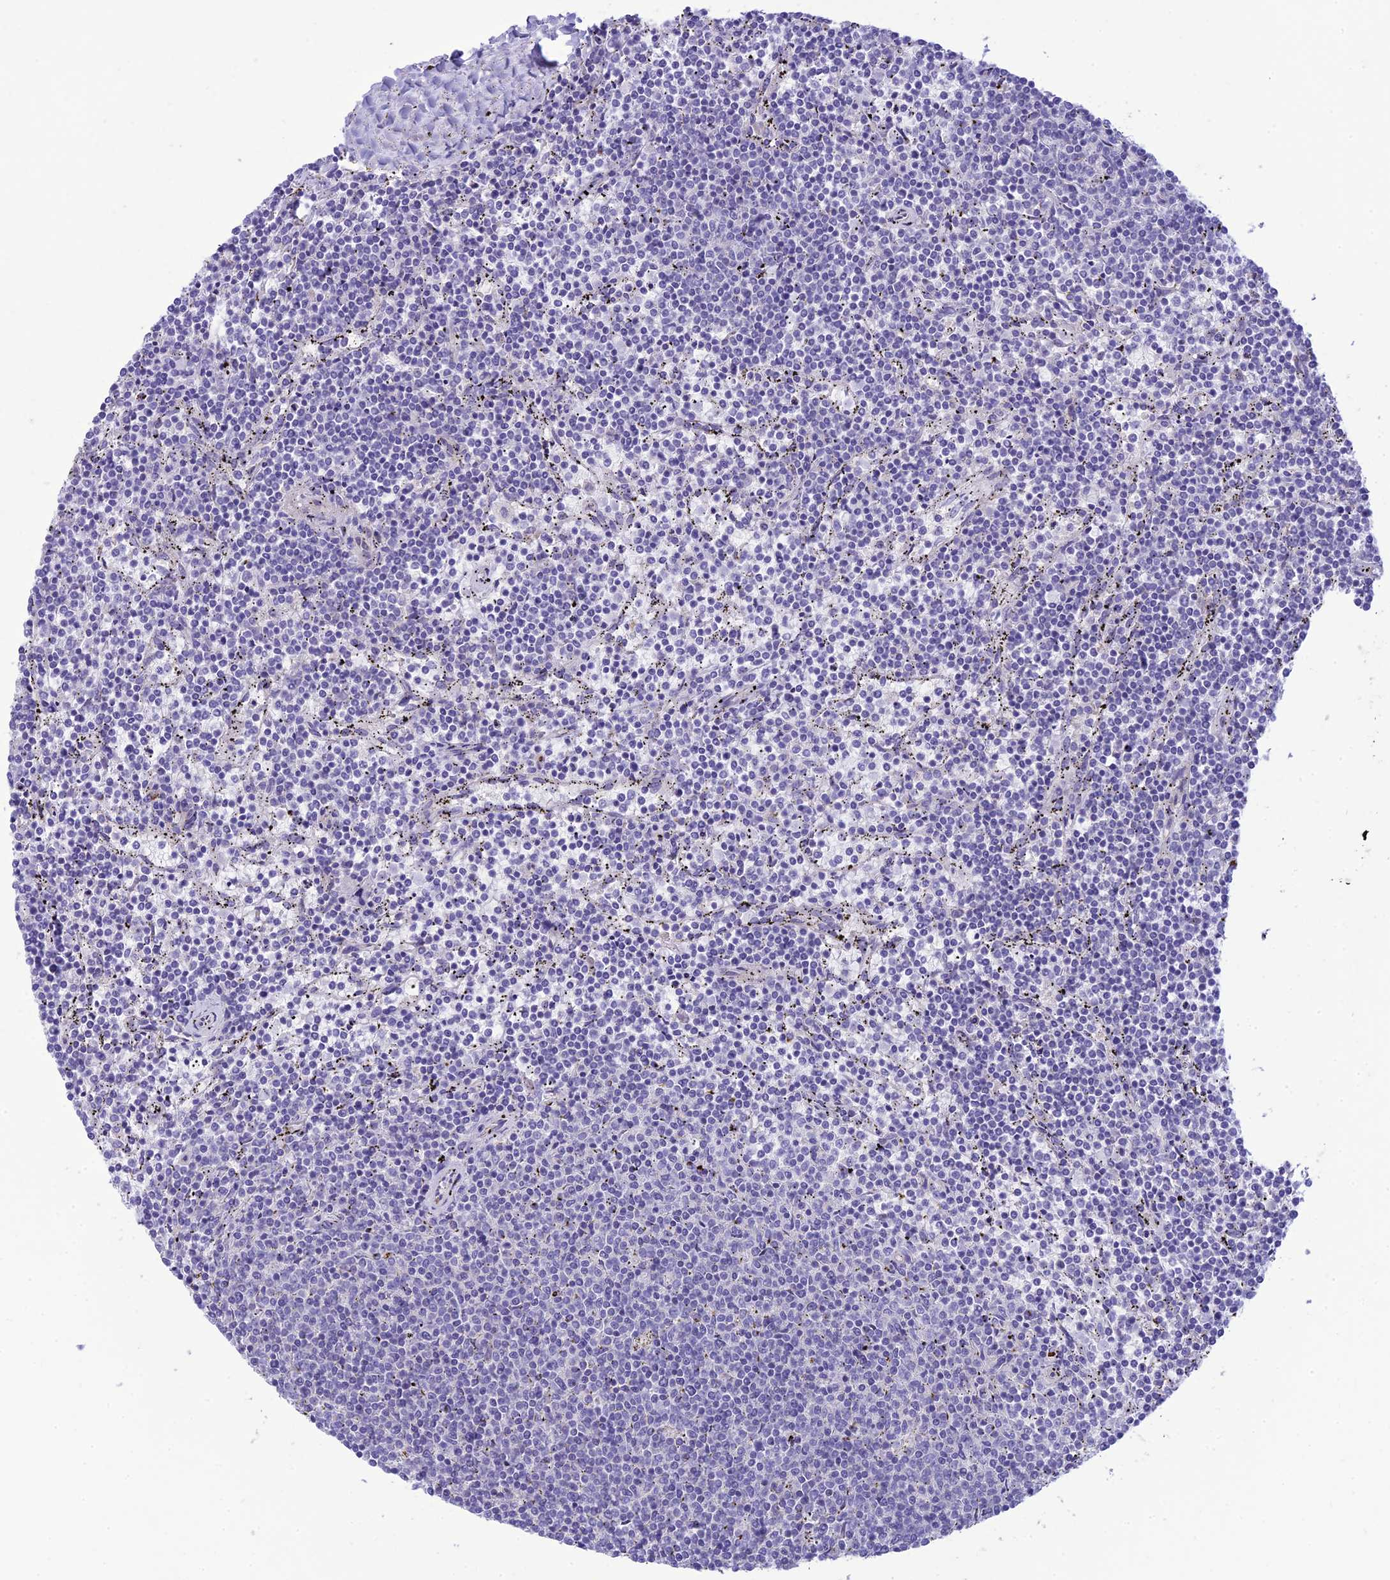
{"staining": {"intensity": "negative", "quantity": "none", "location": "none"}, "tissue": "lymphoma", "cell_type": "Tumor cells", "image_type": "cancer", "snomed": [{"axis": "morphology", "description": "Malignant lymphoma, non-Hodgkin's type, Low grade"}, {"axis": "topography", "description": "Spleen"}], "caption": "IHC photomicrograph of neoplastic tissue: low-grade malignant lymphoma, non-Hodgkin's type stained with DAB (3,3'-diaminobenzidine) demonstrates no significant protein staining in tumor cells.", "gene": "DHDH", "patient": {"sex": "female", "age": 50}}